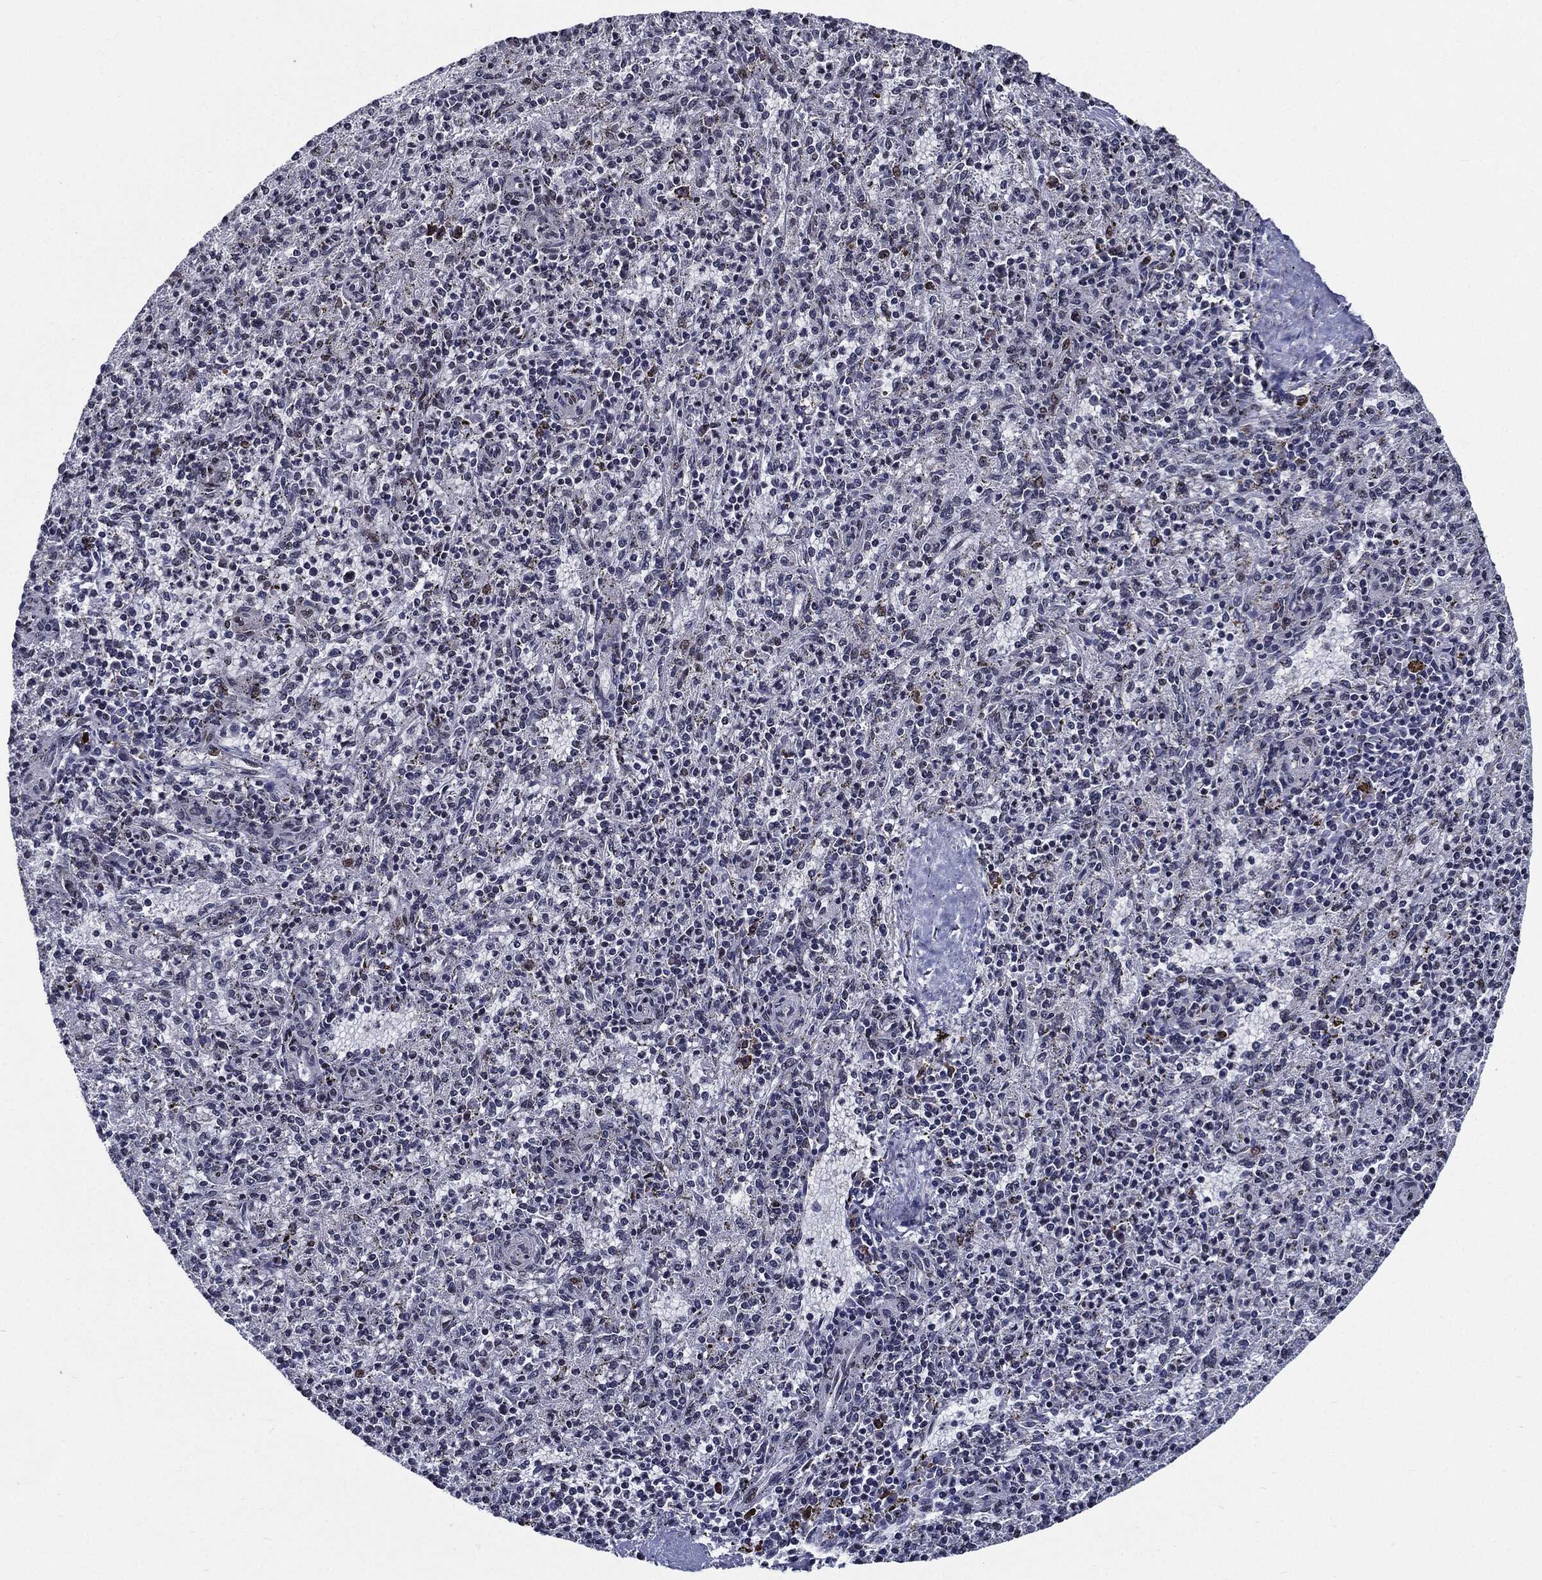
{"staining": {"intensity": "moderate", "quantity": "<25%", "location": "nuclear"}, "tissue": "spleen", "cell_type": "Cells in red pulp", "image_type": "normal", "snomed": [{"axis": "morphology", "description": "Normal tissue, NOS"}, {"axis": "topography", "description": "Spleen"}], "caption": "High-power microscopy captured an immunohistochemistry (IHC) image of benign spleen, revealing moderate nuclear positivity in approximately <25% of cells in red pulp.", "gene": "ZFP91", "patient": {"sex": "male", "age": 60}}